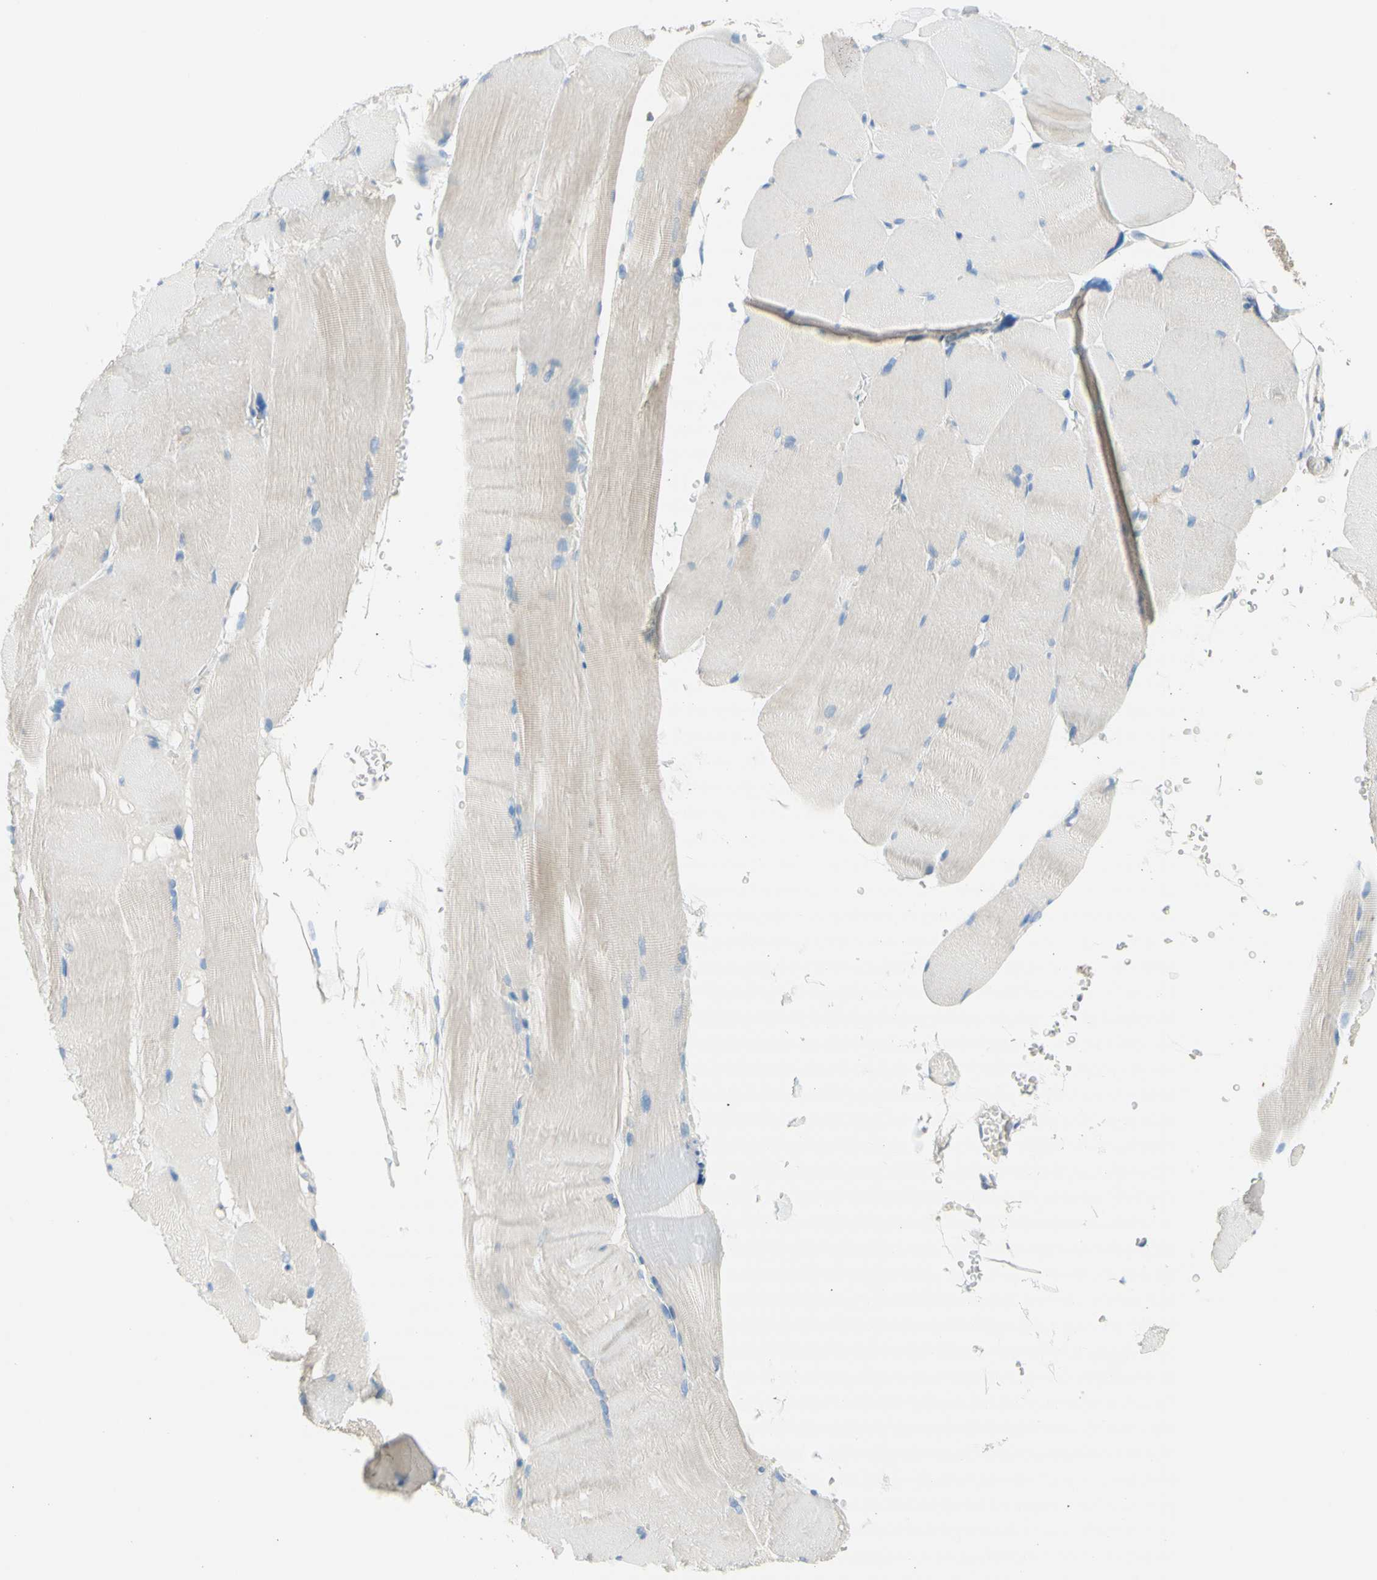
{"staining": {"intensity": "negative", "quantity": "none", "location": "none"}, "tissue": "skeletal muscle", "cell_type": "Myocytes", "image_type": "normal", "snomed": [{"axis": "morphology", "description": "Normal tissue, NOS"}, {"axis": "topography", "description": "Skin"}, {"axis": "topography", "description": "Skeletal muscle"}], "caption": "Immunohistochemistry (IHC) histopathology image of unremarkable human skeletal muscle stained for a protein (brown), which shows no staining in myocytes.", "gene": "F3", "patient": {"sex": "male", "age": 83}}